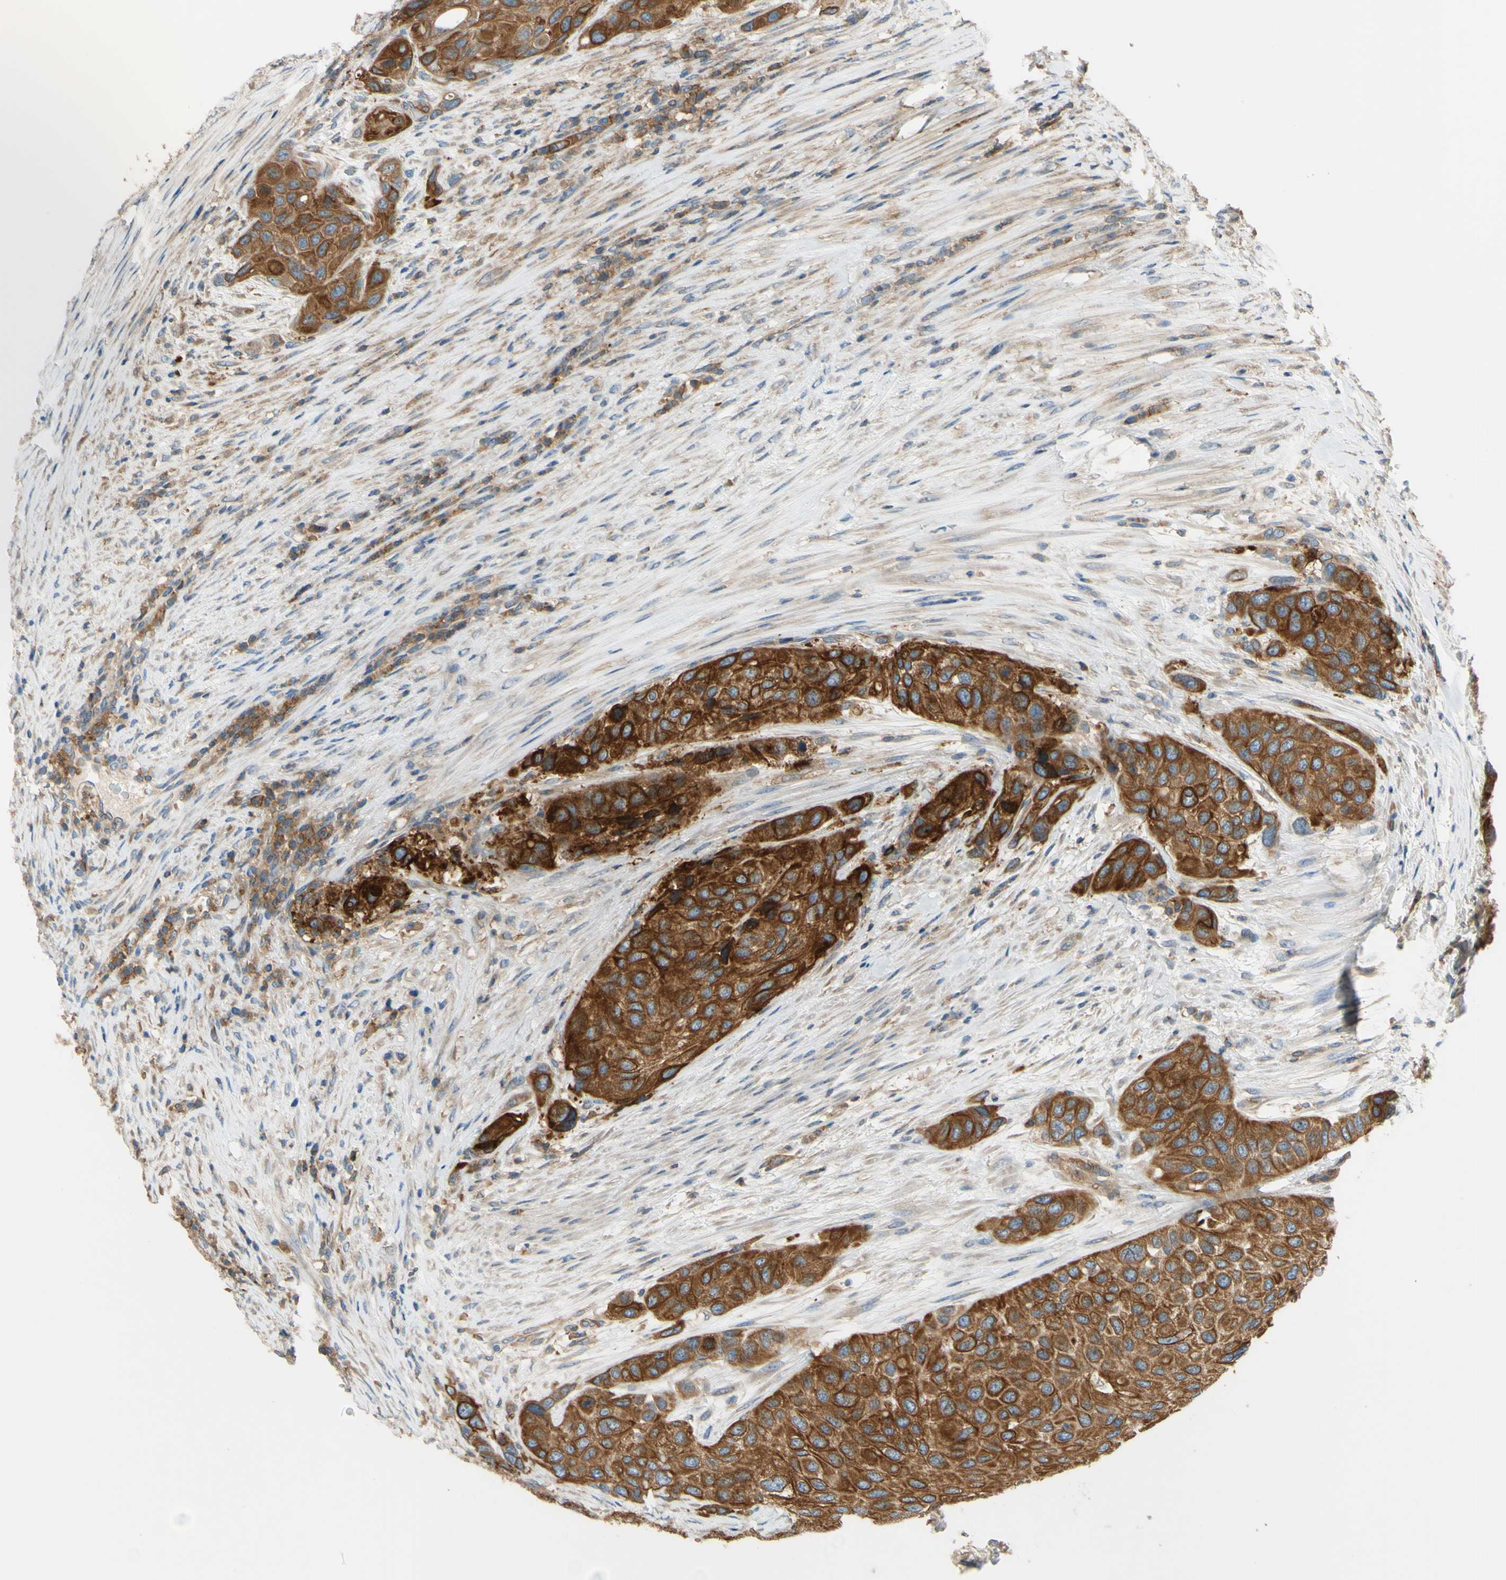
{"staining": {"intensity": "moderate", "quantity": ">75%", "location": "cytoplasmic/membranous"}, "tissue": "urothelial cancer", "cell_type": "Tumor cells", "image_type": "cancer", "snomed": [{"axis": "morphology", "description": "Urothelial carcinoma, High grade"}, {"axis": "topography", "description": "Urinary bladder"}], "caption": "The micrograph shows staining of high-grade urothelial carcinoma, revealing moderate cytoplasmic/membranous protein staining (brown color) within tumor cells. The staining is performed using DAB brown chromogen to label protein expression. The nuclei are counter-stained blue using hematoxylin.", "gene": "POR", "patient": {"sex": "female", "age": 56}}